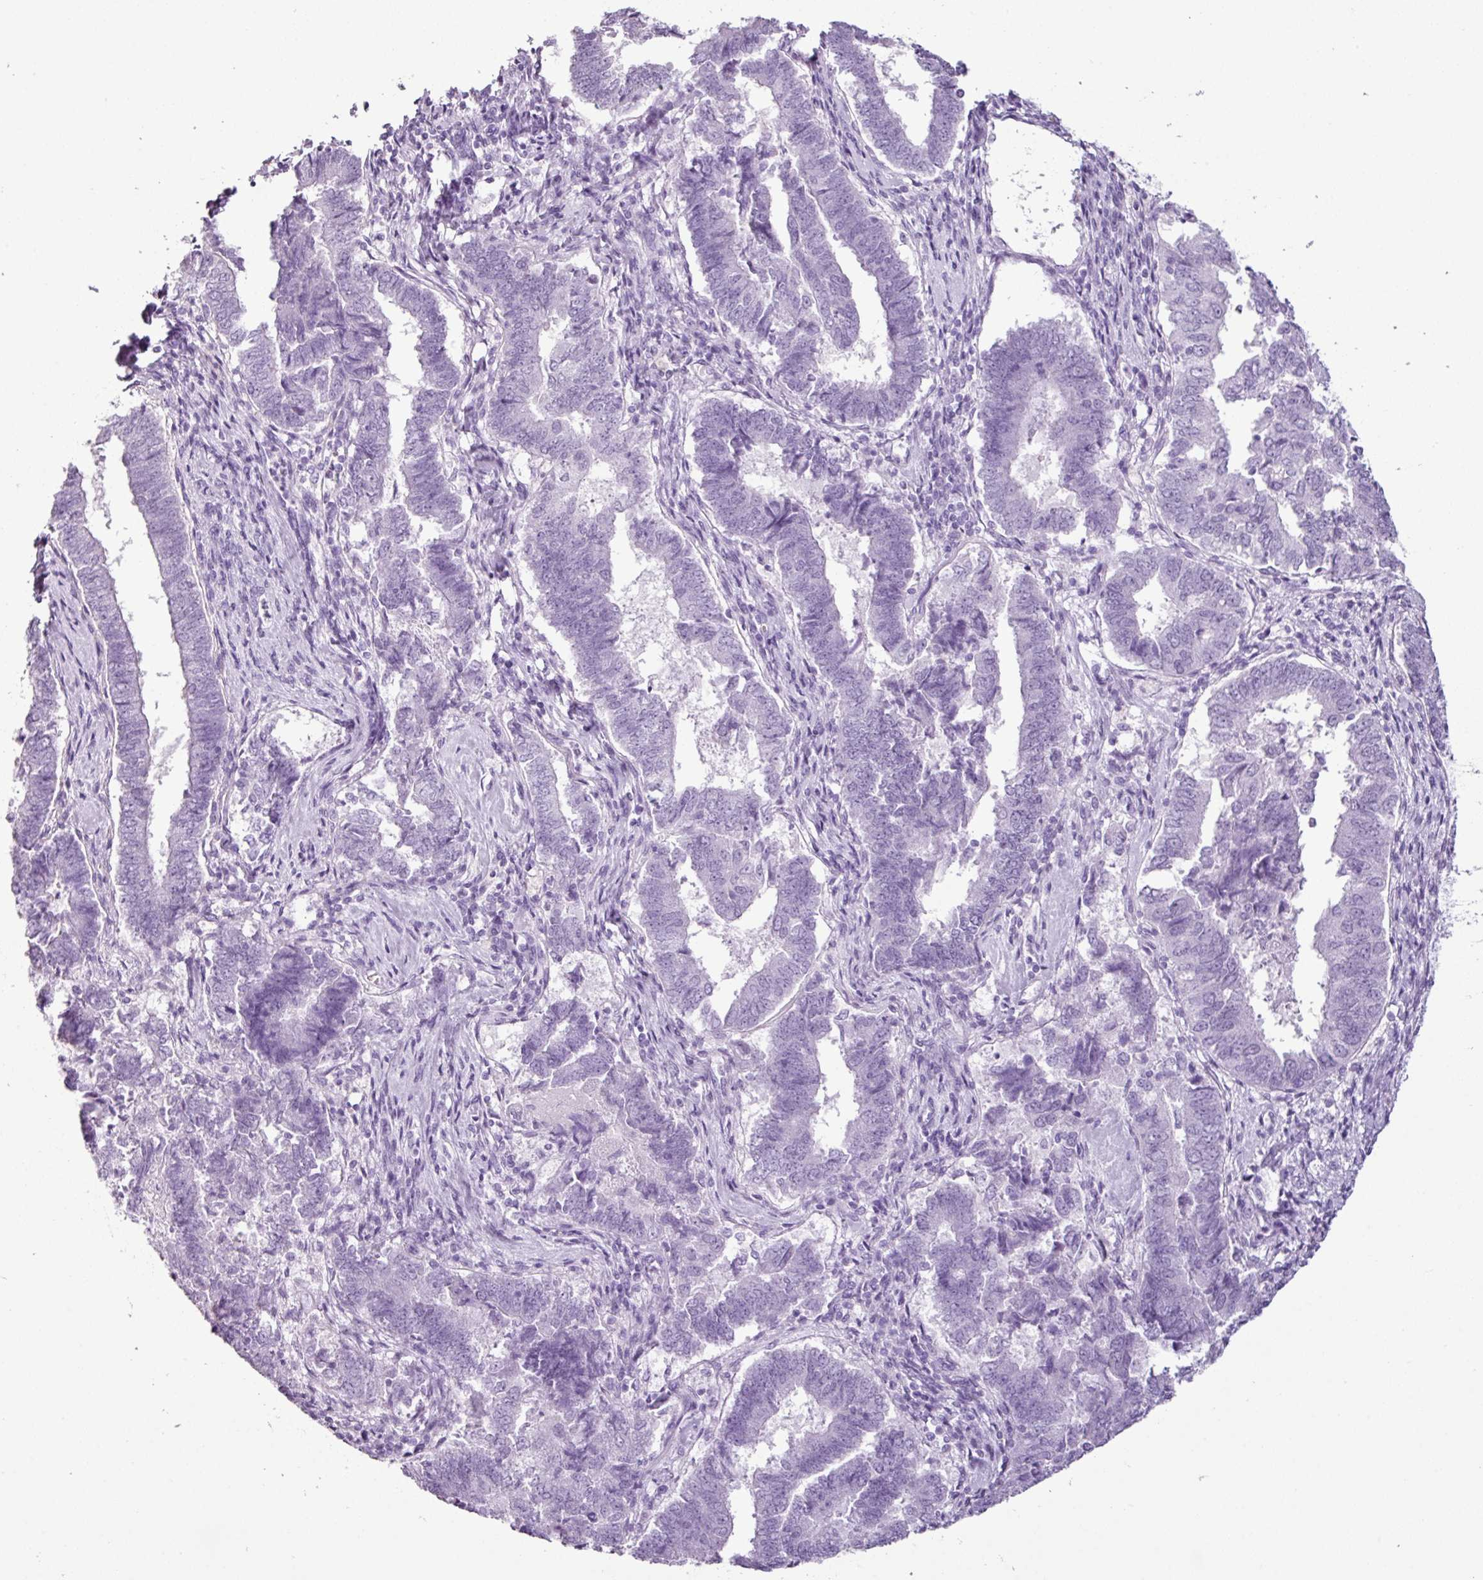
{"staining": {"intensity": "negative", "quantity": "none", "location": "none"}, "tissue": "endometrial cancer", "cell_type": "Tumor cells", "image_type": "cancer", "snomed": [{"axis": "morphology", "description": "Adenocarcinoma, NOS"}, {"axis": "topography", "description": "Endometrium"}], "caption": "This is an immunohistochemistry image of endometrial cancer (adenocarcinoma). There is no staining in tumor cells.", "gene": "SCT", "patient": {"sex": "female", "age": 72}}